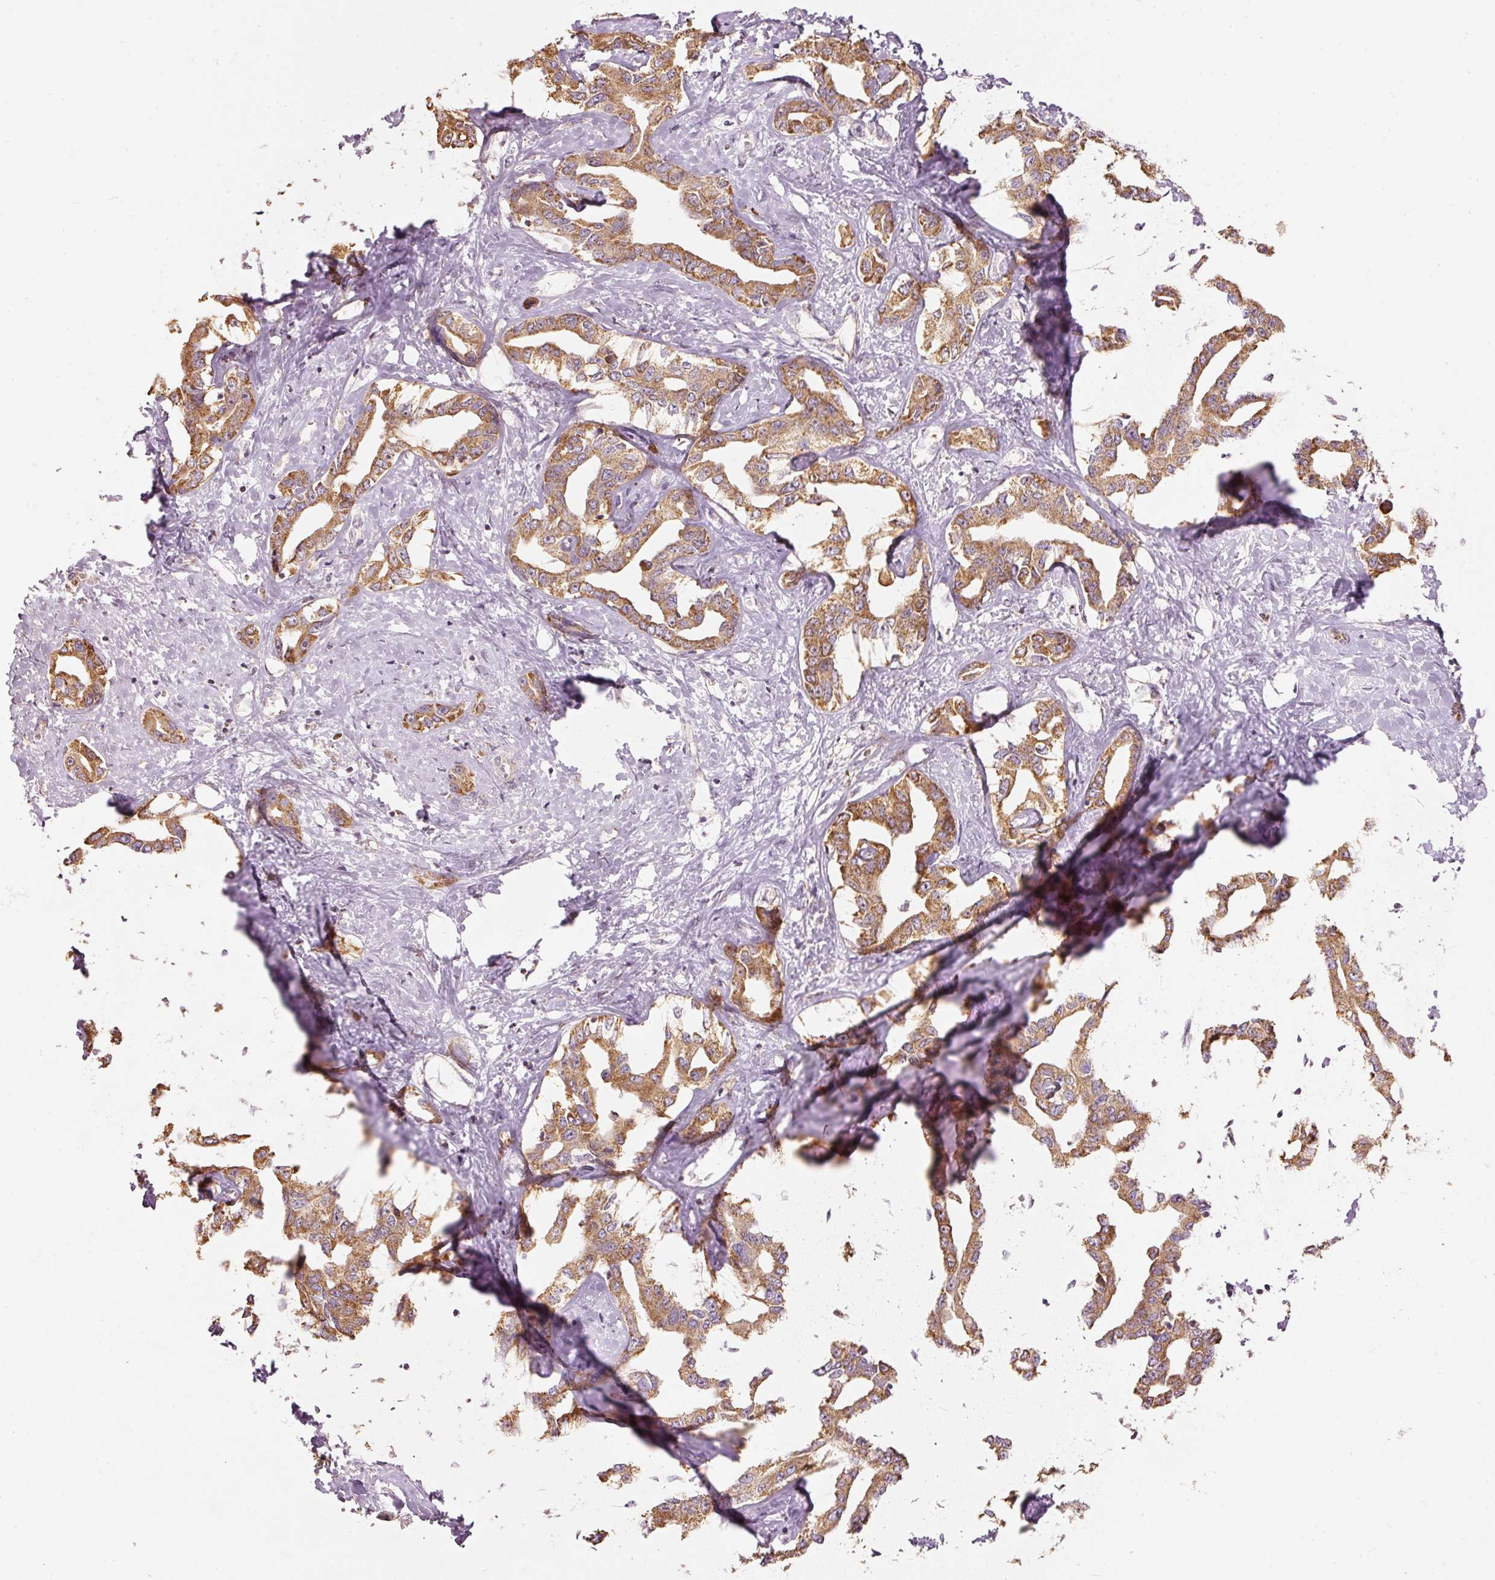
{"staining": {"intensity": "moderate", "quantity": ">75%", "location": "cytoplasmic/membranous"}, "tissue": "liver cancer", "cell_type": "Tumor cells", "image_type": "cancer", "snomed": [{"axis": "morphology", "description": "Cholangiocarcinoma"}, {"axis": "topography", "description": "Liver"}], "caption": "Brown immunohistochemical staining in human liver cancer (cholangiocarcinoma) demonstrates moderate cytoplasmic/membranous staining in approximately >75% of tumor cells. The protein of interest is stained brown, and the nuclei are stained in blue (DAB IHC with brightfield microscopy, high magnification).", "gene": "PSENEN", "patient": {"sex": "male", "age": 59}}